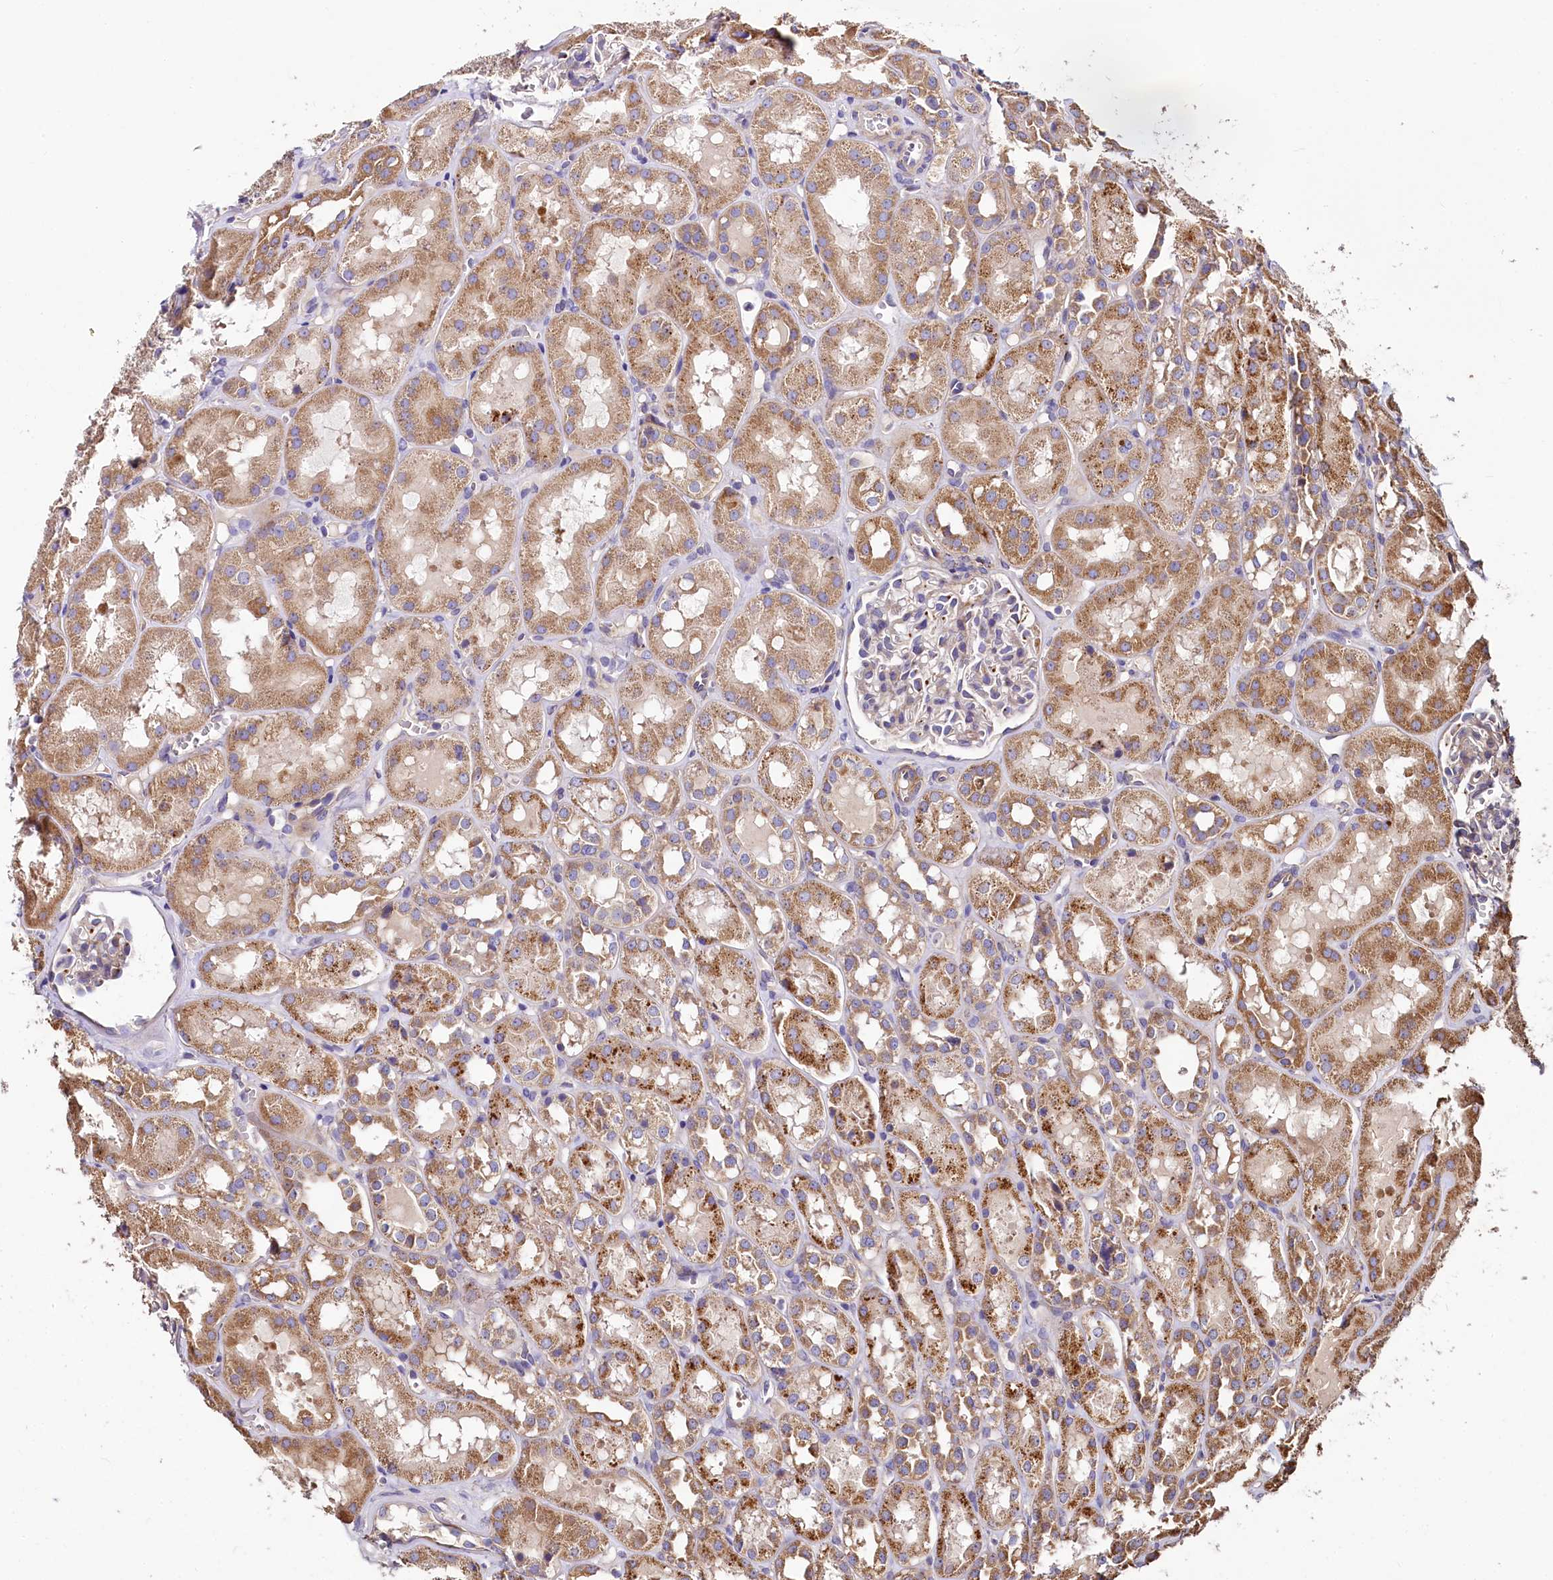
{"staining": {"intensity": "negative", "quantity": "none", "location": "none"}, "tissue": "kidney", "cell_type": "Cells in glomeruli", "image_type": "normal", "snomed": [{"axis": "morphology", "description": "Normal tissue, NOS"}, {"axis": "topography", "description": "Kidney"}], "caption": "Kidney was stained to show a protein in brown. There is no significant staining in cells in glomeruli. Brightfield microscopy of immunohistochemistry stained with DAB (brown) and hematoxylin (blue), captured at high magnification.", "gene": "SPRYD3", "patient": {"sex": "male", "age": 16}}